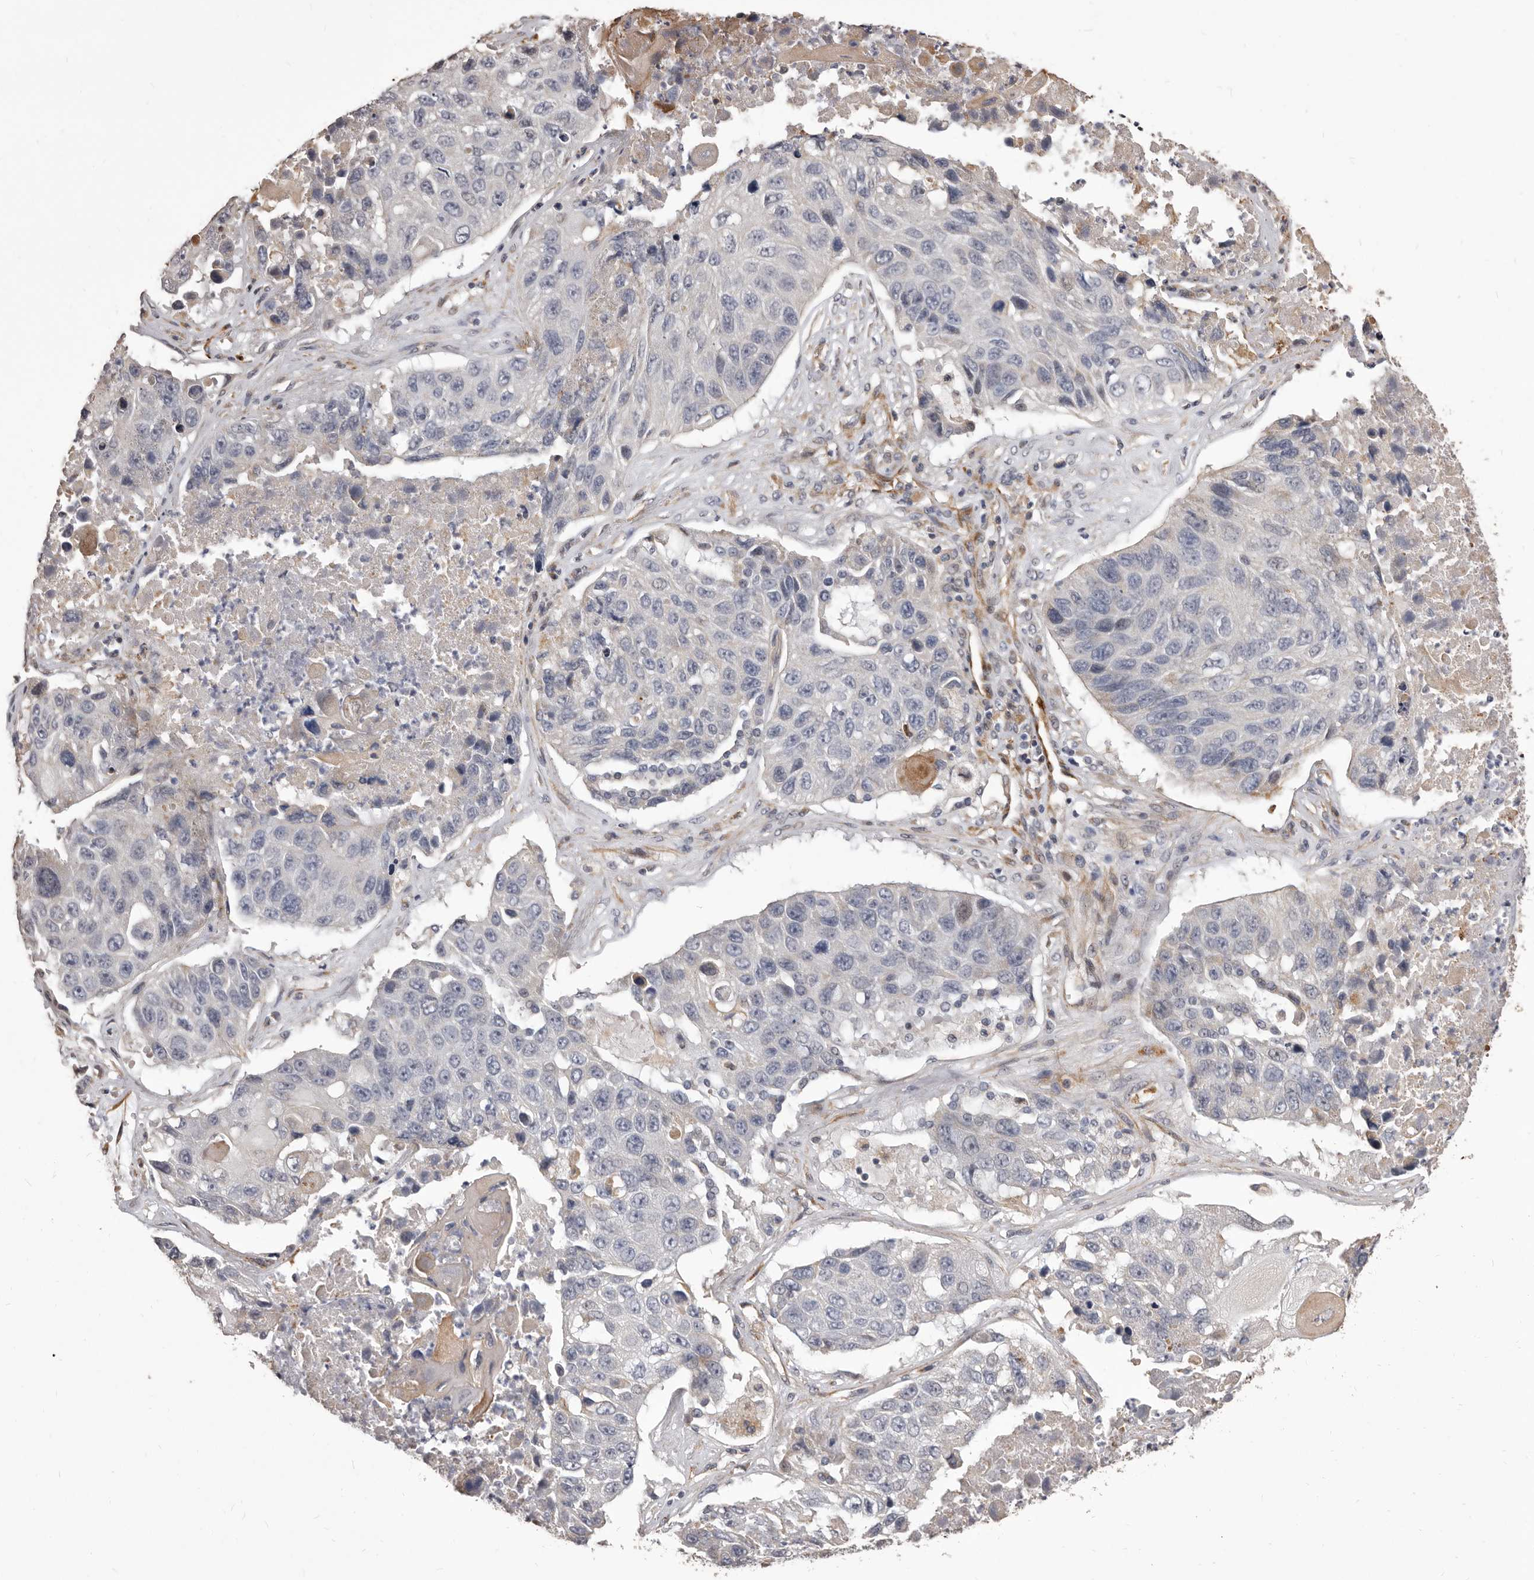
{"staining": {"intensity": "negative", "quantity": "none", "location": "none"}, "tissue": "lung cancer", "cell_type": "Tumor cells", "image_type": "cancer", "snomed": [{"axis": "morphology", "description": "Squamous cell carcinoma, NOS"}, {"axis": "topography", "description": "Lung"}], "caption": "IHC of squamous cell carcinoma (lung) demonstrates no staining in tumor cells.", "gene": "ALPK1", "patient": {"sex": "male", "age": 61}}